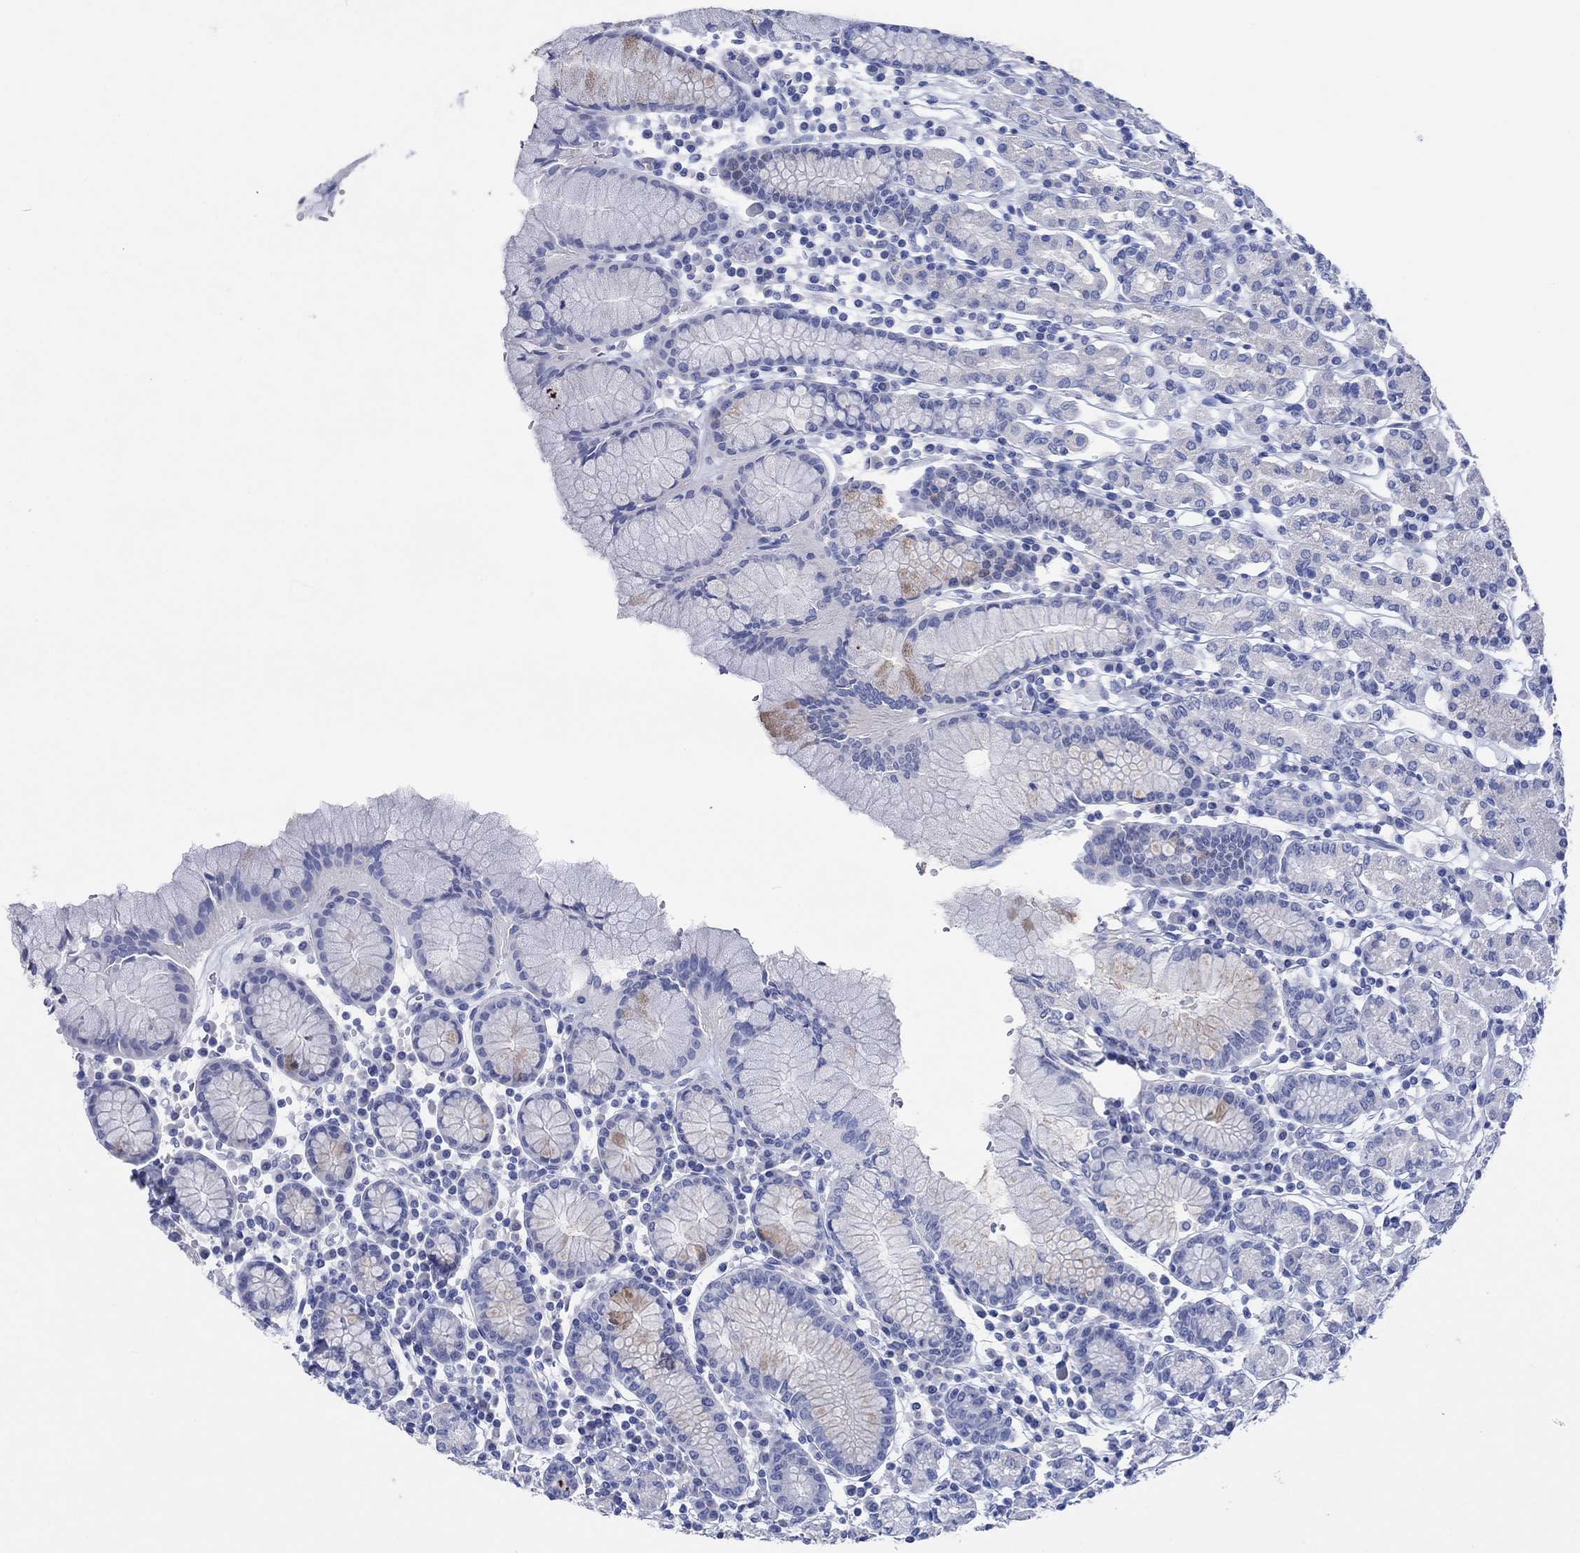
{"staining": {"intensity": "negative", "quantity": "none", "location": "none"}, "tissue": "stomach", "cell_type": "Glandular cells", "image_type": "normal", "snomed": [{"axis": "morphology", "description": "Normal tissue, NOS"}, {"axis": "topography", "description": "Stomach, upper"}, {"axis": "topography", "description": "Stomach"}], "caption": "Immunohistochemical staining of benign stomach exhibits no significant staining in glandular cells. (Stains: DAB IHC with hematoxylin counter stain, Microscopy: brightfield microscopy at high magnification).", "gene": "ERICH3", "patient": {"sex": "male", "age": 62}}